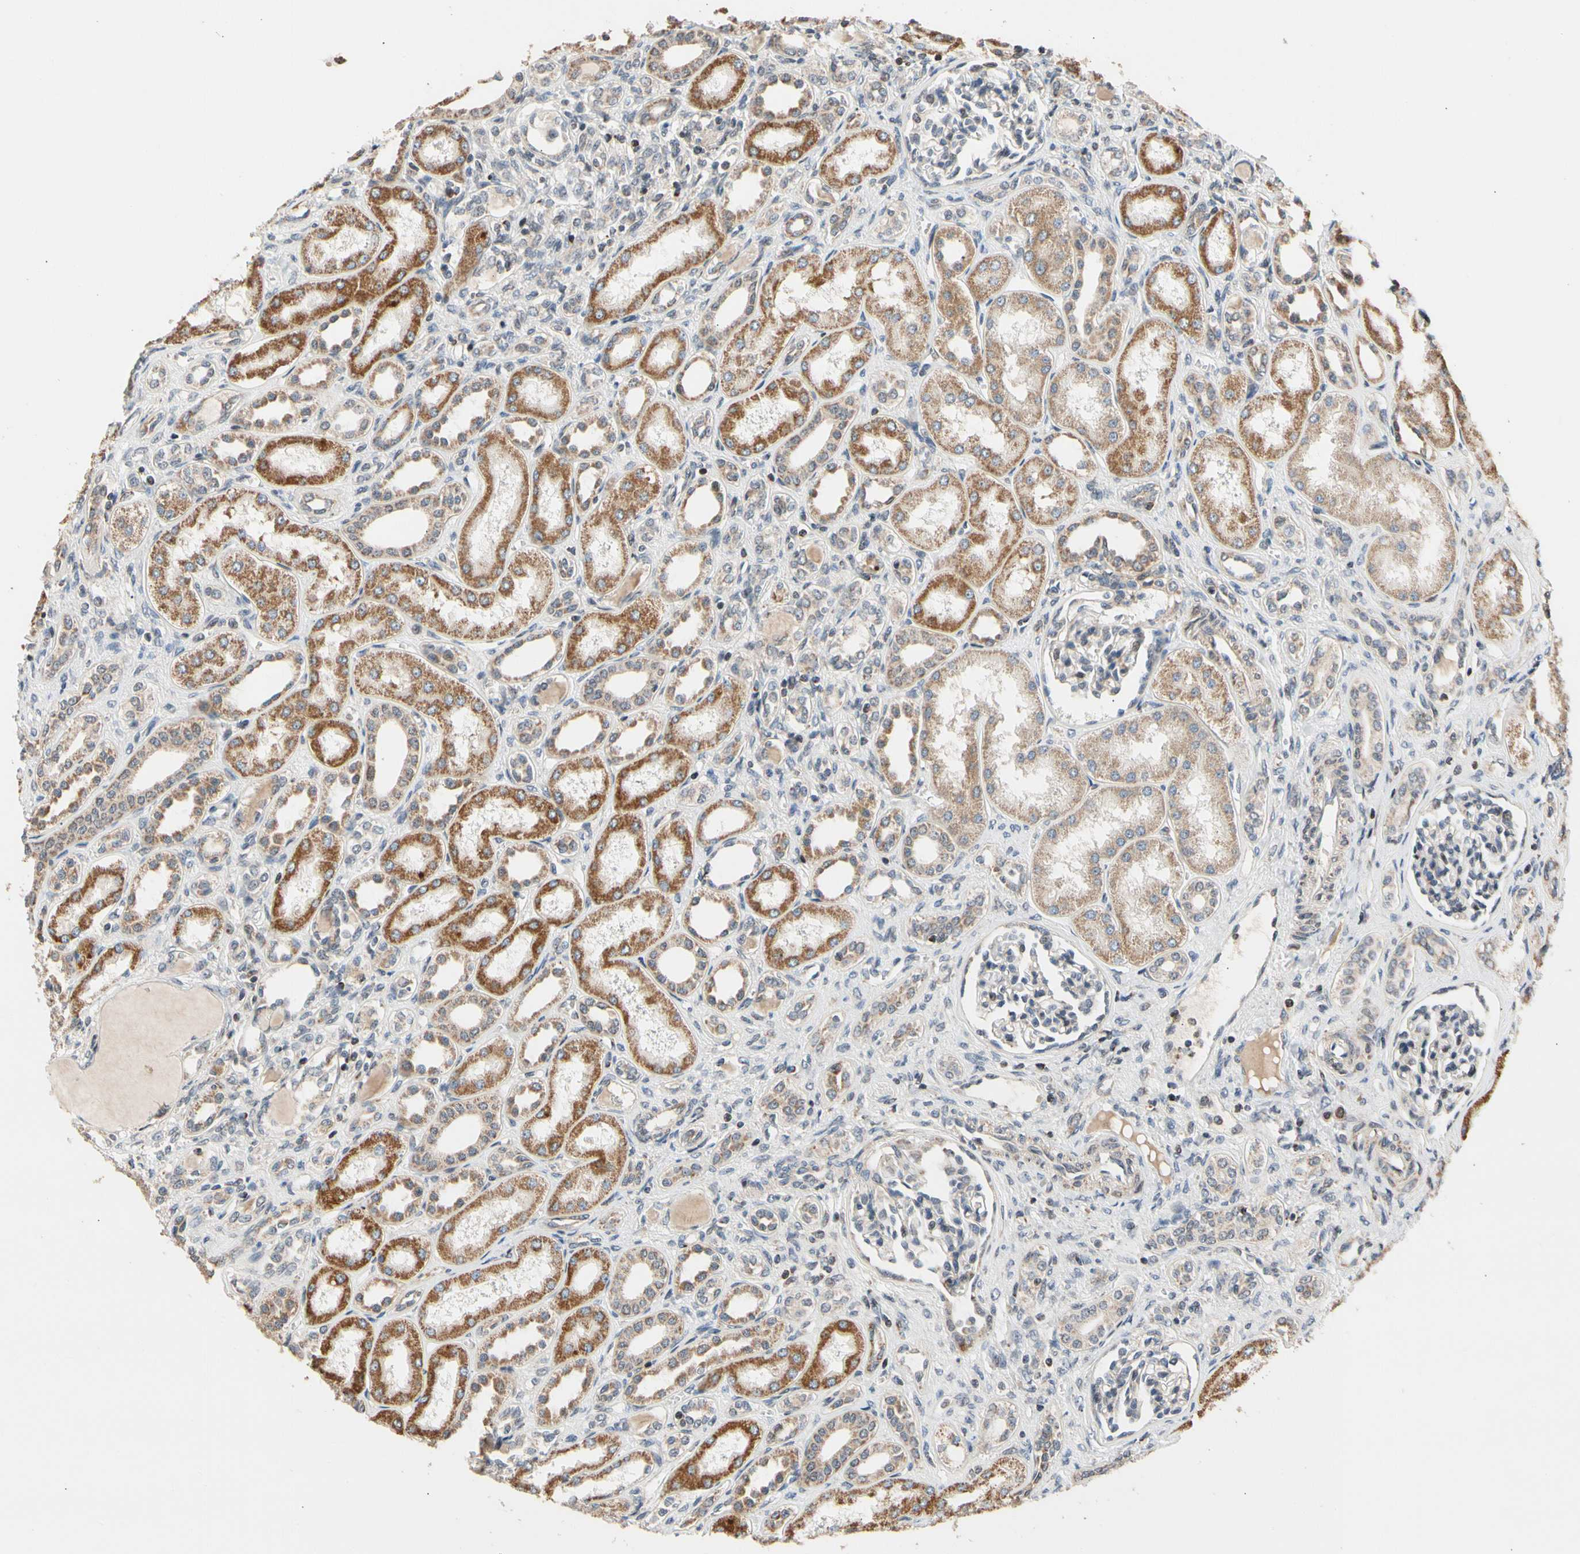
{"staining": {"intensity": "negative", "quantity": "none", "location": "none"}, "tissue": "kidney", "cell_type": "Cells in glomeruli", "image_type": "normal", "snomed": [{"axis": "morphology", "description": "Normal tissue, NOS"}, {"axis": "topography", "description": "Kidney"}], "caption": "Cells in glomeruli are negative for protein expression in benign human kidney. Brightfield microscopy of immunohistochemistry (IHC) stained with DAB (3,3'-diaminobenzidine) (brown) and hematoxylin (blue), captured at high magnification.", "gene": "KHDC4", "patient": {"sex": "male", "age": 7}}